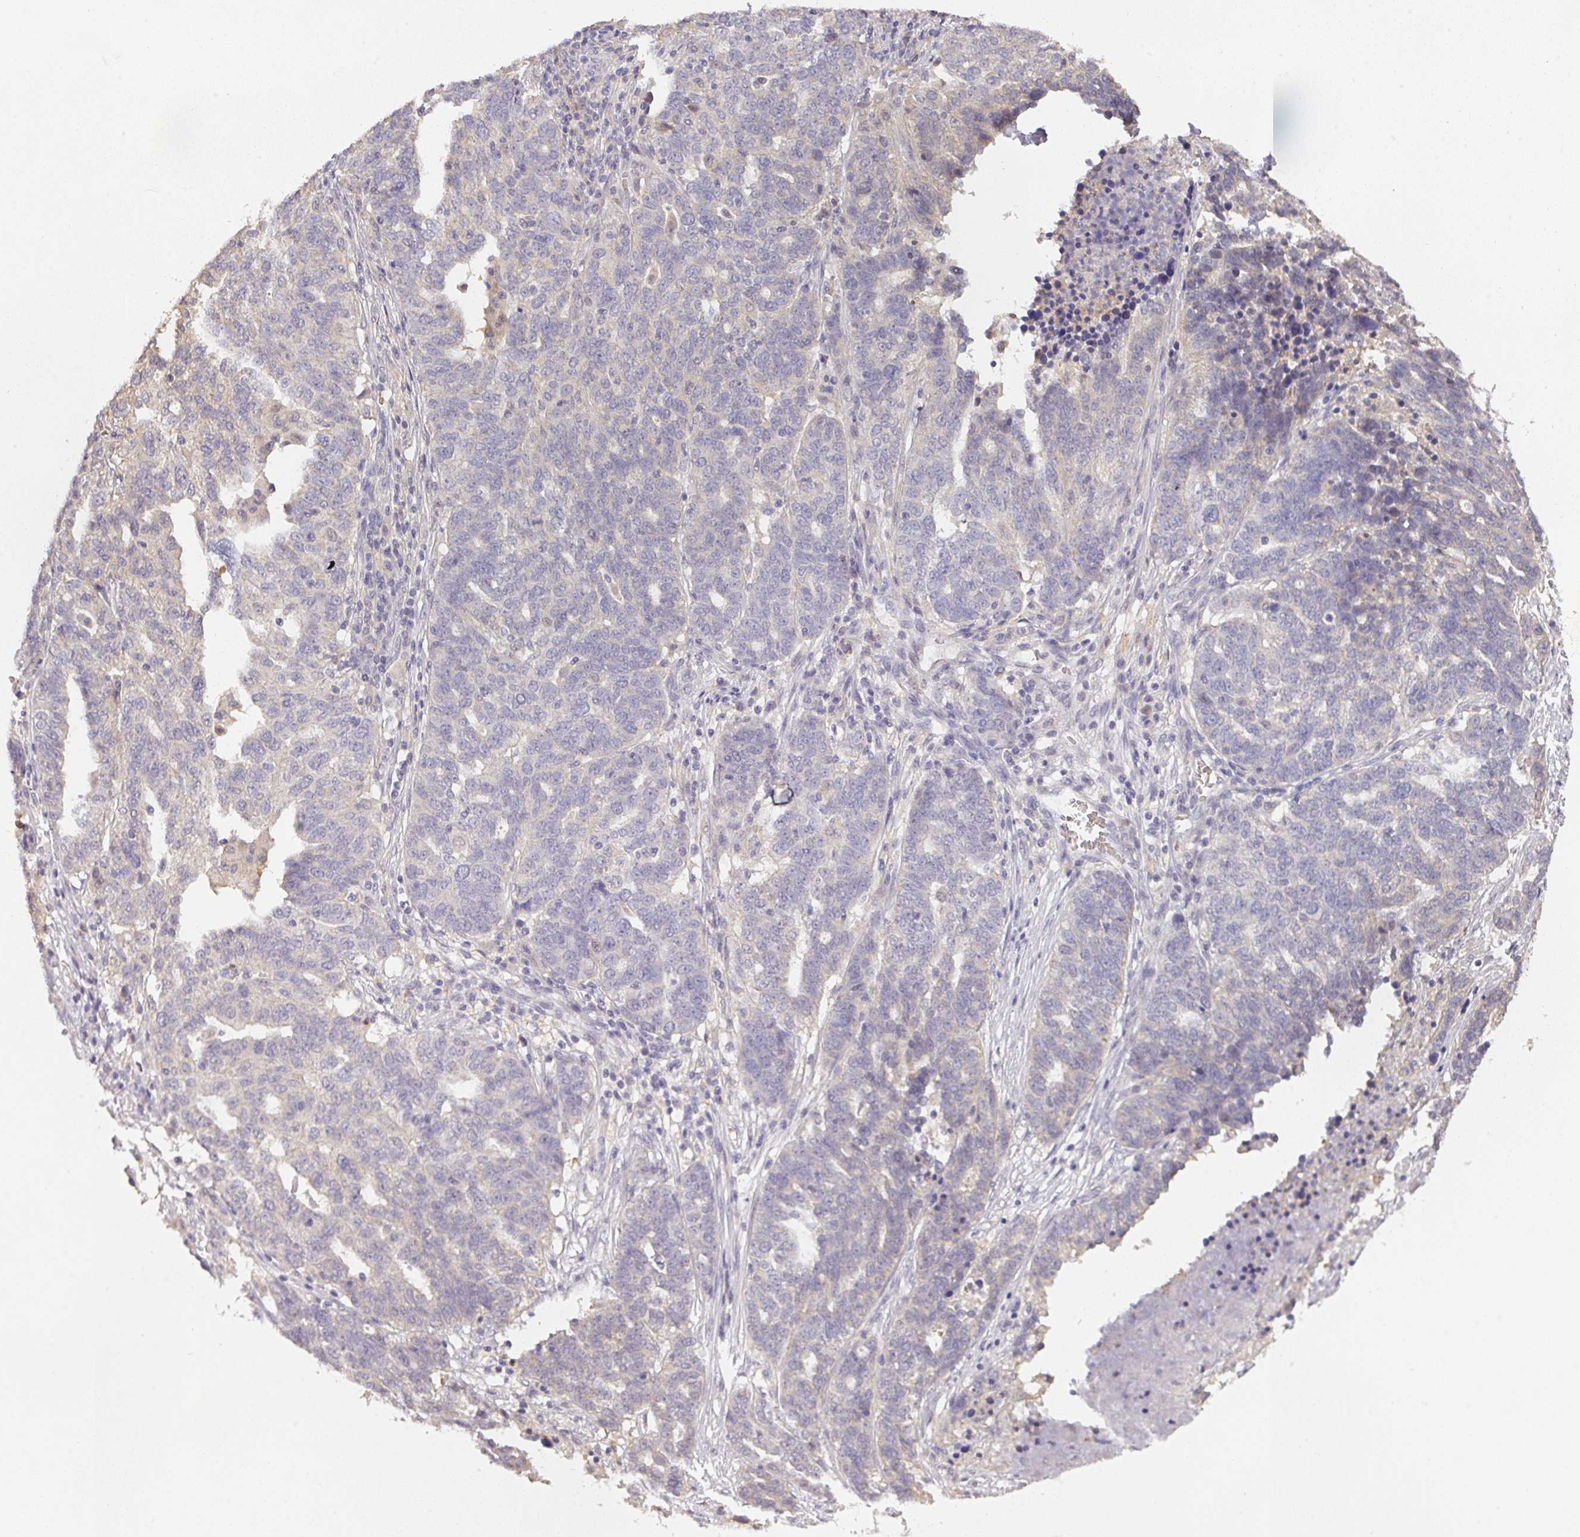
{"staining": {"intensity": "weak", "quantity": "<25%", "location": "cytoplasmic/membranous"}, "tissue": "ovarian cancer", "cell_type": "Tumor cells", "image_type": "cancer", "snomed": [{"axis": "morphology", "description": "Cystadenocarcinoma, serous, NOS"}, {"axis": "topography", "description": "Ovary"}], "caption": "The image reveals no staining of tumor cells in ovarian cancer (serous cystadenocarcinoma).", "gene": "FOXN4", "patient": {"sex": "female", "age": 59}}